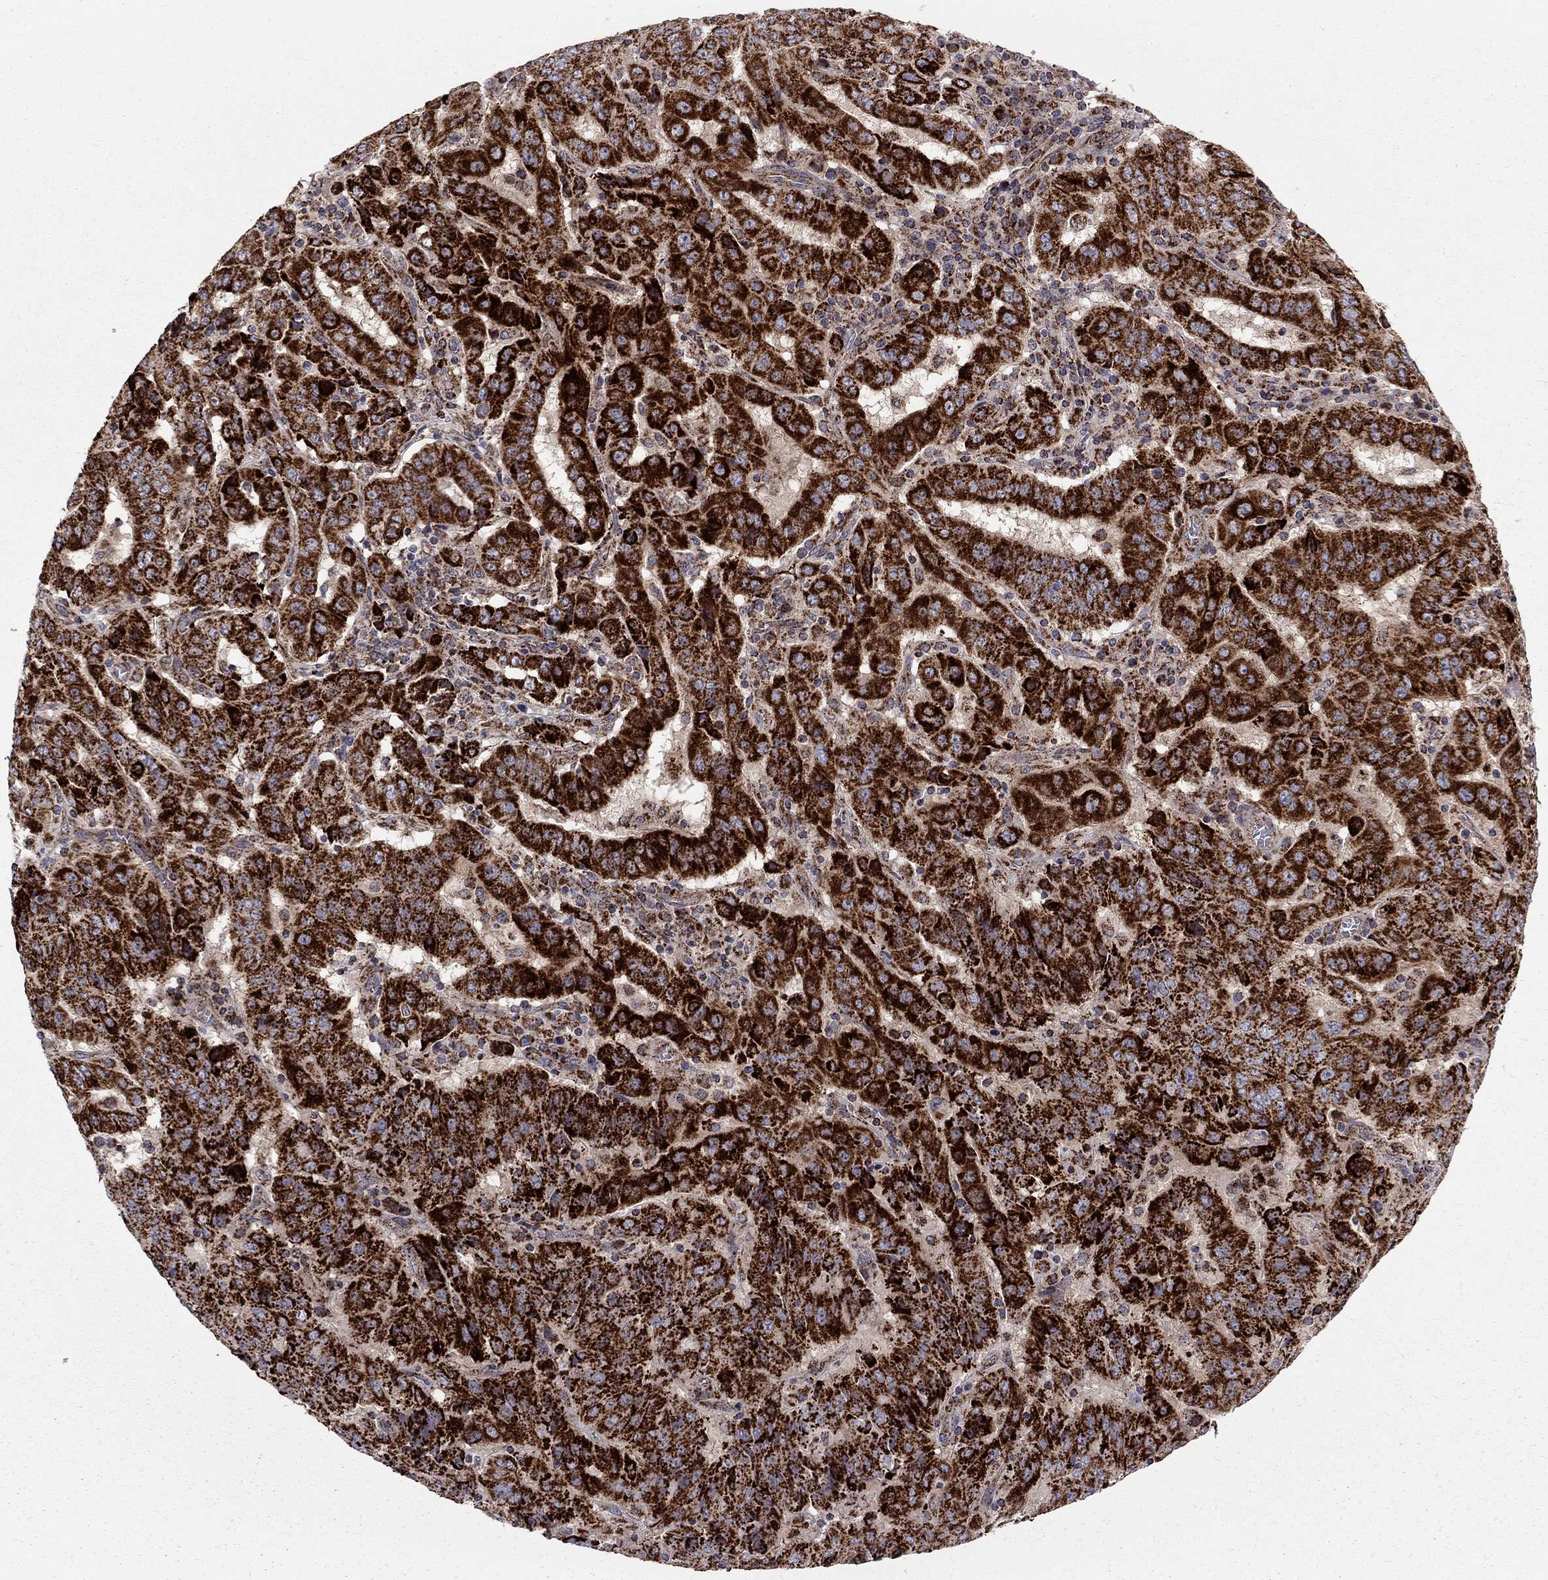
{"staining": {"intensity": "strong", "quantity": ">75%", "location": "cytoplasmic/membranous"}, "tissue": "pancreatic cancer", "cell_type": "Tumor cells", "image_type": "cancer", "snomed": [{"axis": "morphology", "description": "Adenocarcinoma, NOS"}, {"axis": "topography", "description": "Pancreas"}], "caption": "Tumor cells show strong cytoplasmic/membranous positivity in approximately >75% of cells in pancreatic cancer.", "gene": "ALDH1B1", "patient": {"sex": "male", "age": 63}}